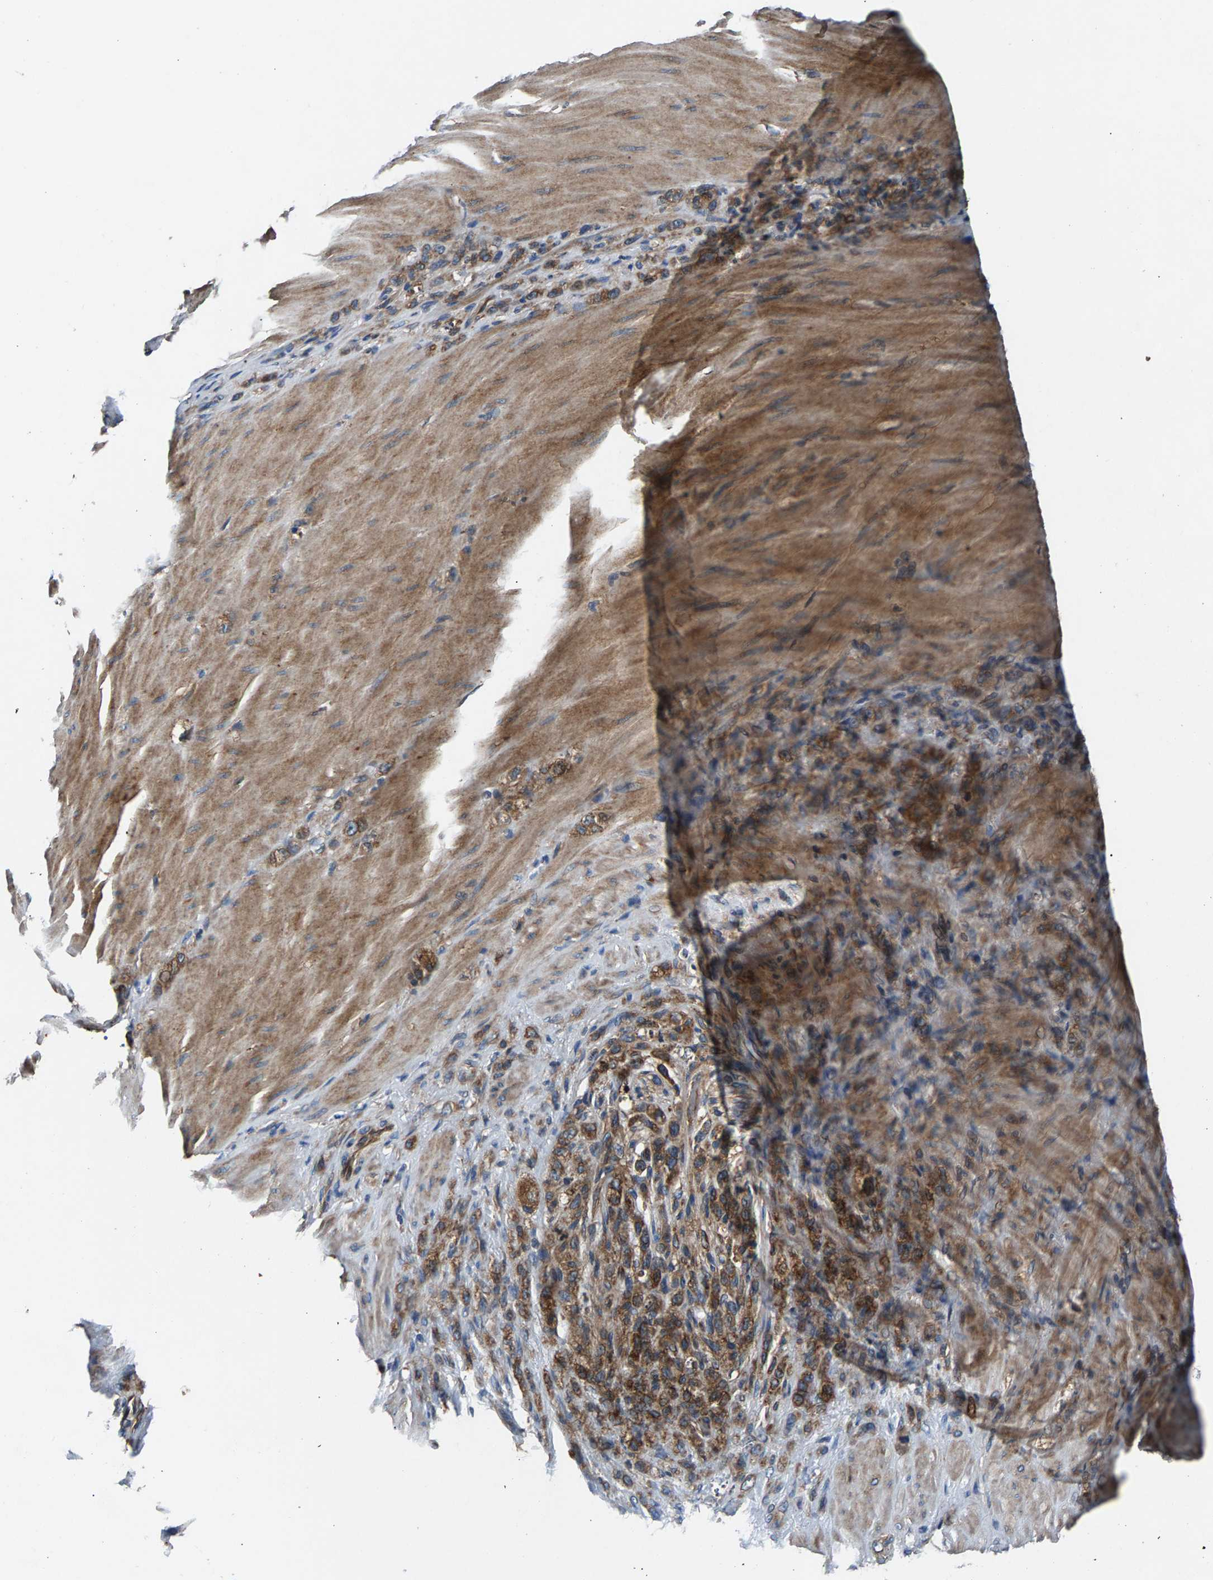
{"staining": {"intensity": "moderate", "quantity": ">75%", "location": "cytoplasmic/membranous"}, "tissue": "stomach cancer", "cell_type": "Tumor cells", "image_type": "cancer", "snomed": [{"axis": "morphology", "description": "Normal tissue, NOS"}, {"axis": "morphology", "description": "Adenocarcinoma, NOS"}, {"axis": "topography", "description": "Stomach"}], "caption": "Stomach cancer (adenocarcinoma) tissue shows moderate cytoplasmic/membranous staining in about >75% of tumor cells", "gene": "LPCAT1", "patient": {"sex": "male", "age": 82}}